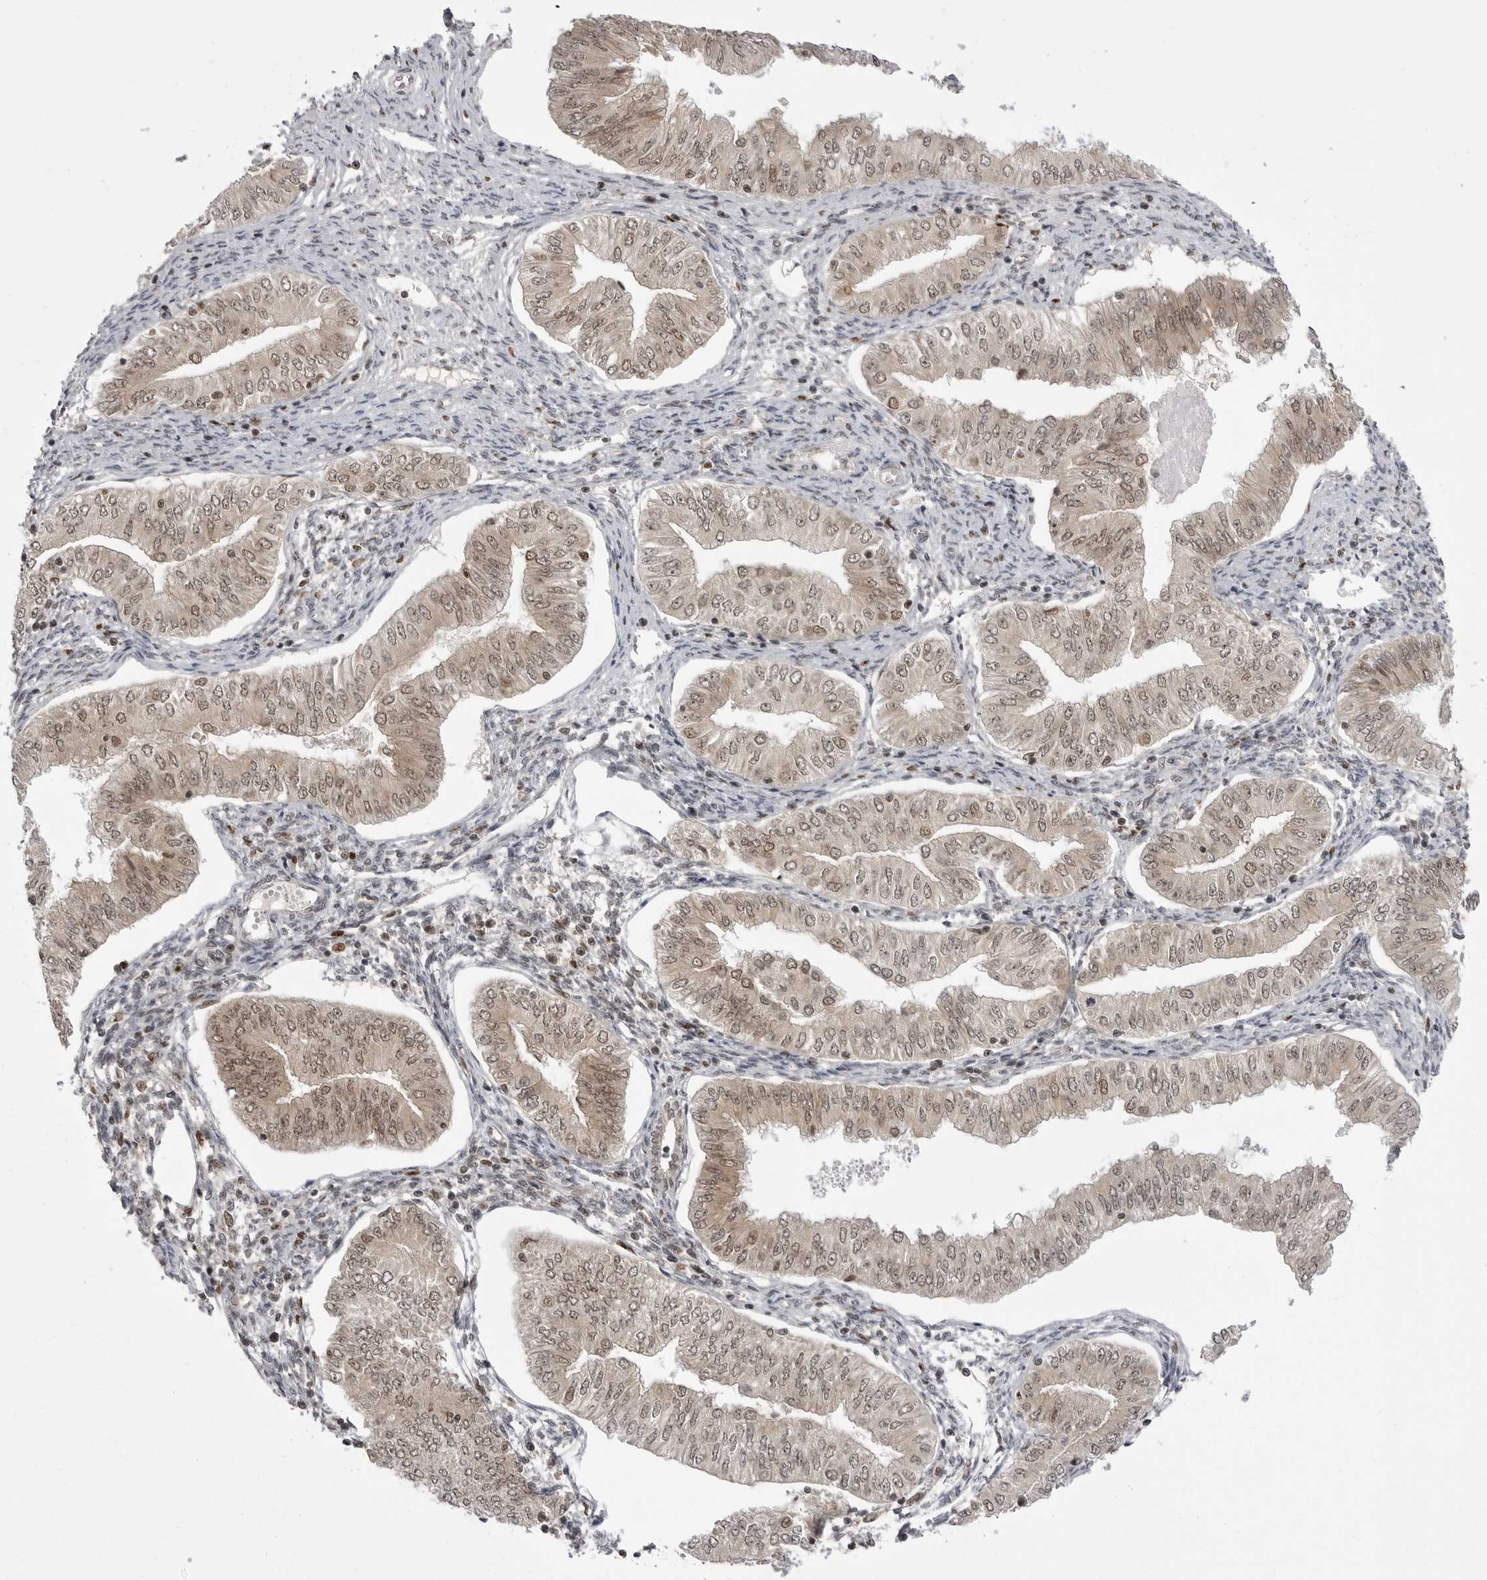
{"staining": {"intensity": "weak", "quantity": ">75%", "location": "cytoplasmic/membranous,nuclear"}, "tissue": "endometrial cancer", "cell_type": "Tumor cells", "image_type": "cancer", "snomed": [{"axis": "morphology", "description": "Normal tissue, NOS"}, {"axis": "morphology", "description": "Adenocarcinoma, NOS"}, {"axis": "topography", "description": "Endometrium"}], "caption": "Human endometrial cancer stained with a protein marker shows weak staining in tumor cells.", "gene": "PTK2B", "patient": {"sex": "female", "age": 53}}